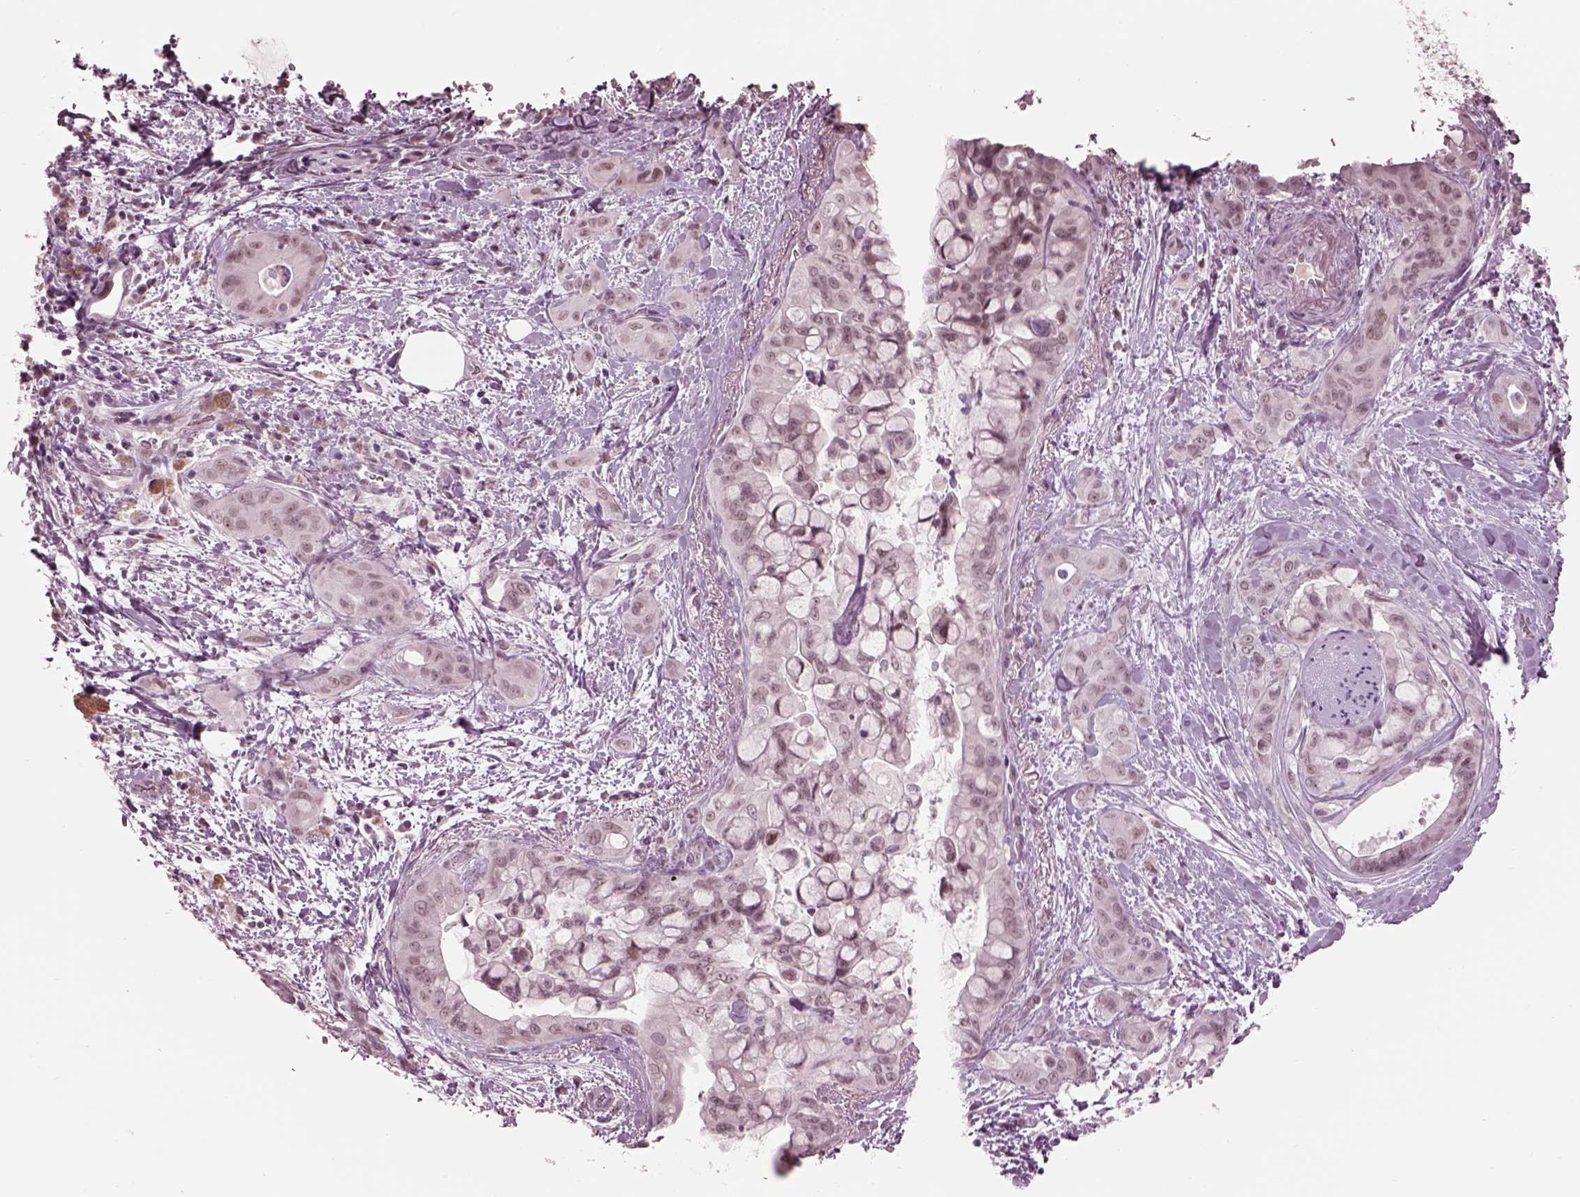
{"staining": {"intensity": "negative", "quantity": "none", "location": "none"}, "tissue": "pancreatic cancer", "cell_type": "Tumor cells", "image_type": "cancer", "snomed": [{"axis": "morphology", "description": "Adenocarcinoma, NOS"}, {"axis": "topography", "description": "Pancreas"}], "caption": "There is no significant staining in tumor cells of pancreatic cancer (adenocarcinoma).", "gene": "GARIN4", "patient": {"sex": "male", "age": 71}}